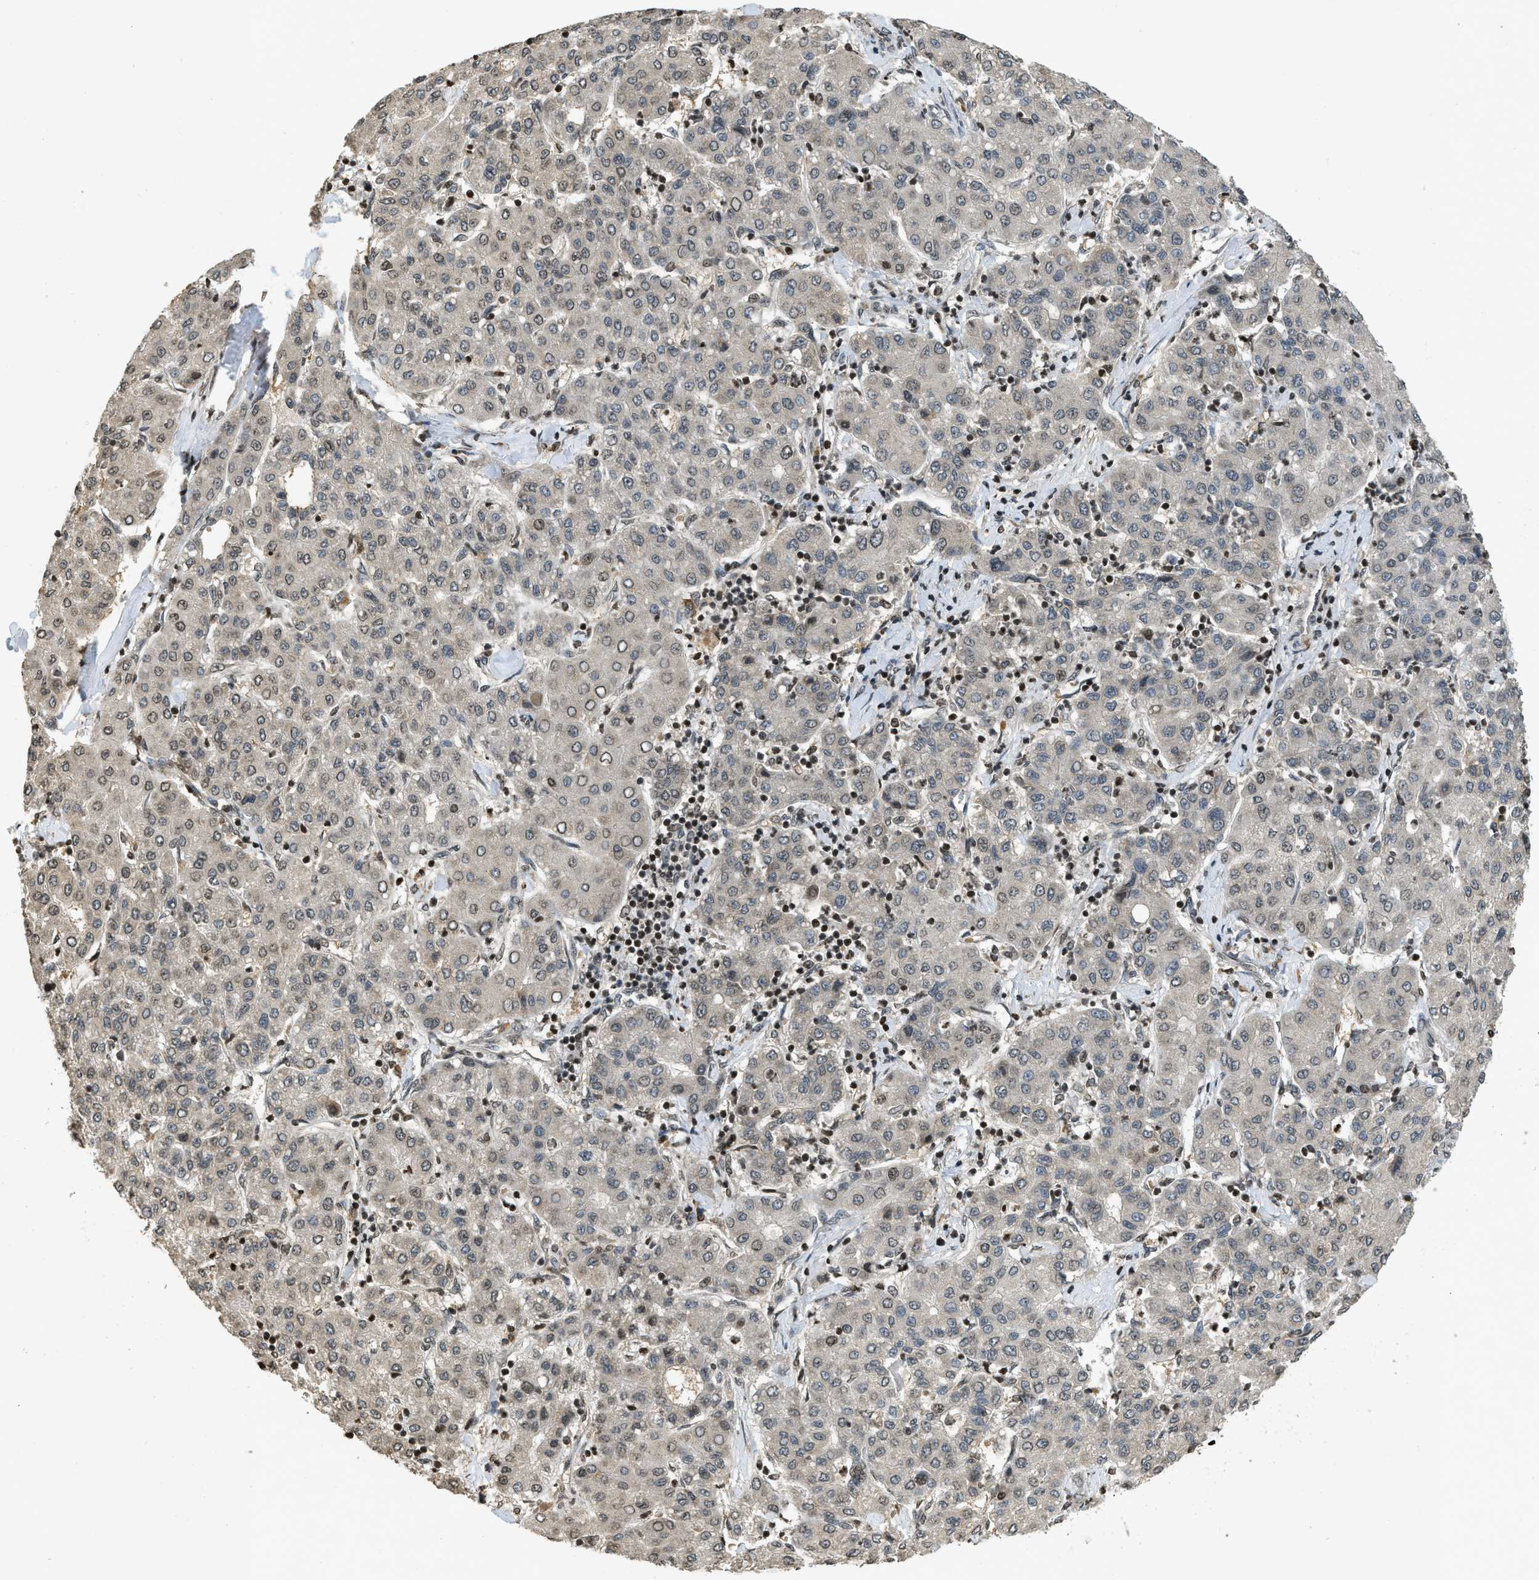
{"staining": {"intensity": "moderate", "quantity": "<25%", "location": "cytoplasmic/membranous,nuclear"}, "tissue": "liver cancer", "cell_type": "Tumor cells", "image_type": "cancer", "snomed": [{"axis": "morphology", "description": "Carcinoma, Hepatocellular, NOS"}, {"axis": "topography", "description": "Liver"}], "caption": "Immunohistochemical staining of human liver hepatocellular carcinoma reveals low levels of moderate cytoplasmic/membranous and nuclear protein expression in approximately <25% of tumor cells.", "gene": "SIAH1", "patient": {"sex": "male", "age": 65}}